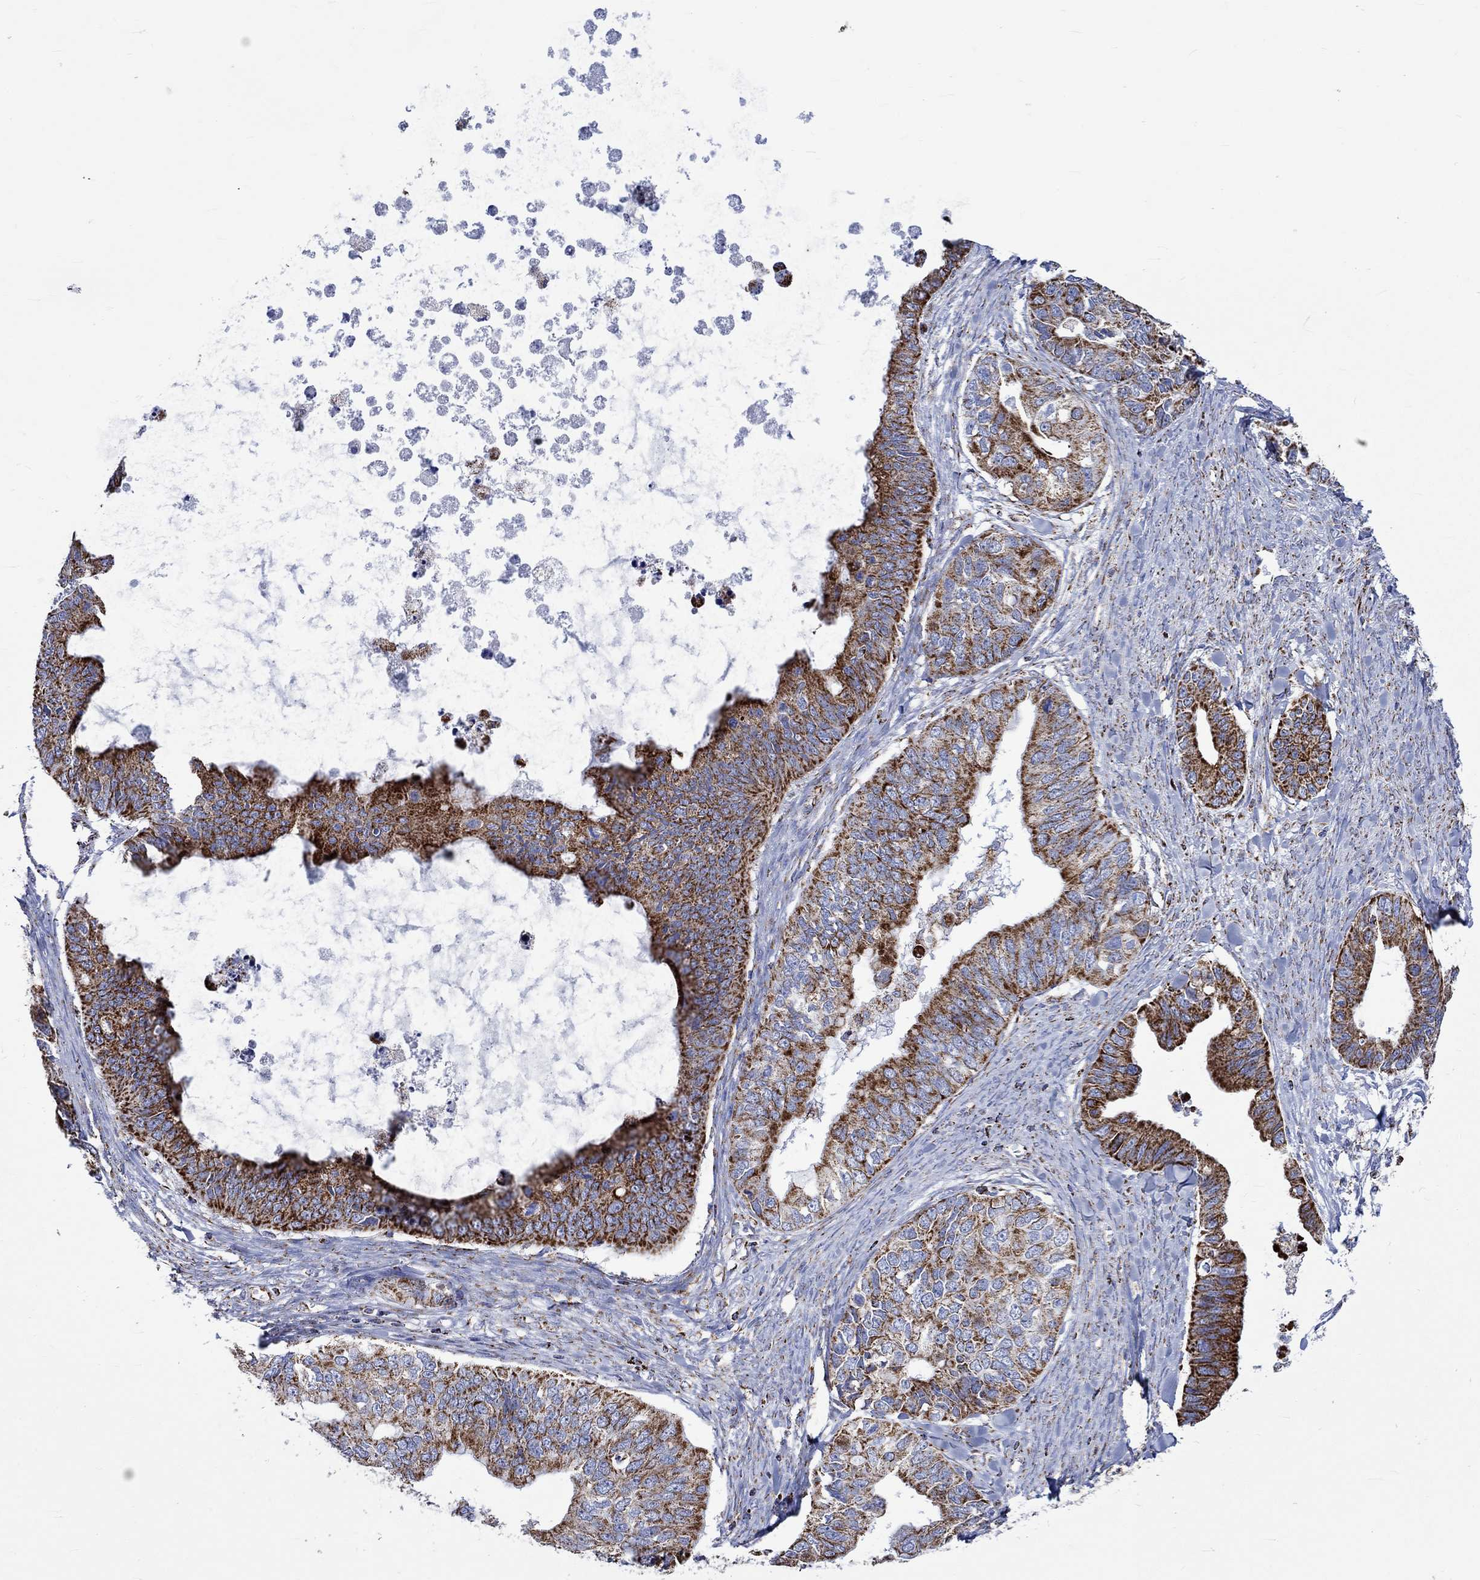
{"staining": {"intensity": "strong", "quantity": ">75%", "location": "cytoplasmic/membranous"}, "tissue": "ovarian cancer", "cell_type": "Tumor cells", "image_type": "cancer", "snomed": [{"axis": "morphology", "description": "Cystadenocarcinoma, mucinous, NOS"}, {"axis": "topography", "description": "Ovary"}], "caption": "Protein analysis of ovarian cancer (mucinous cystadenocarcinoma) tissue demonstrates strong cytoplasmic/membranous staining in approximately >75% of tumor cells. (Stains: DAB in brown, nuclei in blue, Microscopy: brightfield microscopy at high magnification).", "gene": "RCE1", "patient": {"sex": "female", "age": 76}}